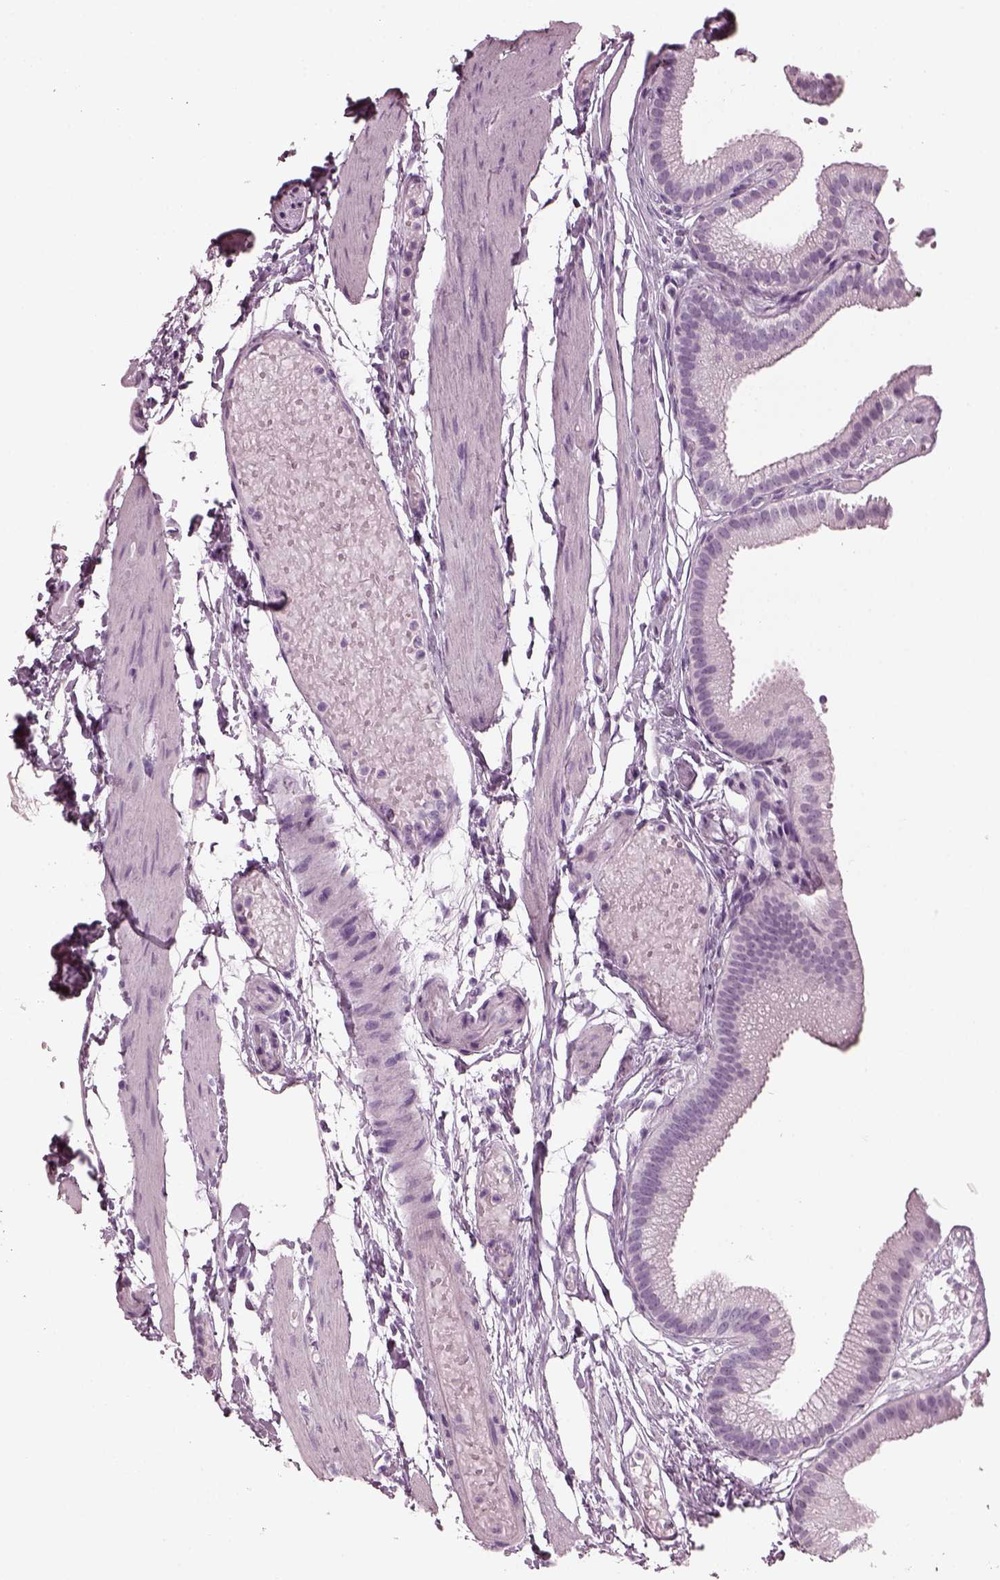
{"staining": {"intensity": "negative", "quantity": "none", "location": "none"}, "tissue": "gallbladder", "cell_type": "Glandular cells", "image_type": "normal", "snomed": [{"axis": "morphology", "description": "Normal tissue, NOS"}, {"axis": "topography", "description": "Gallbladder"}], "caption": "Immunohistochemistry of unremarkable human gallbladder shows no expression in glandular cells. The staining is performed using DAB (3,3'-diaminobenzidine) brown chromogen with nuclei counter-stained in using hematoxylin.", "gene": "RCVRN", "patient": {"sex": "female", "age": 45}}